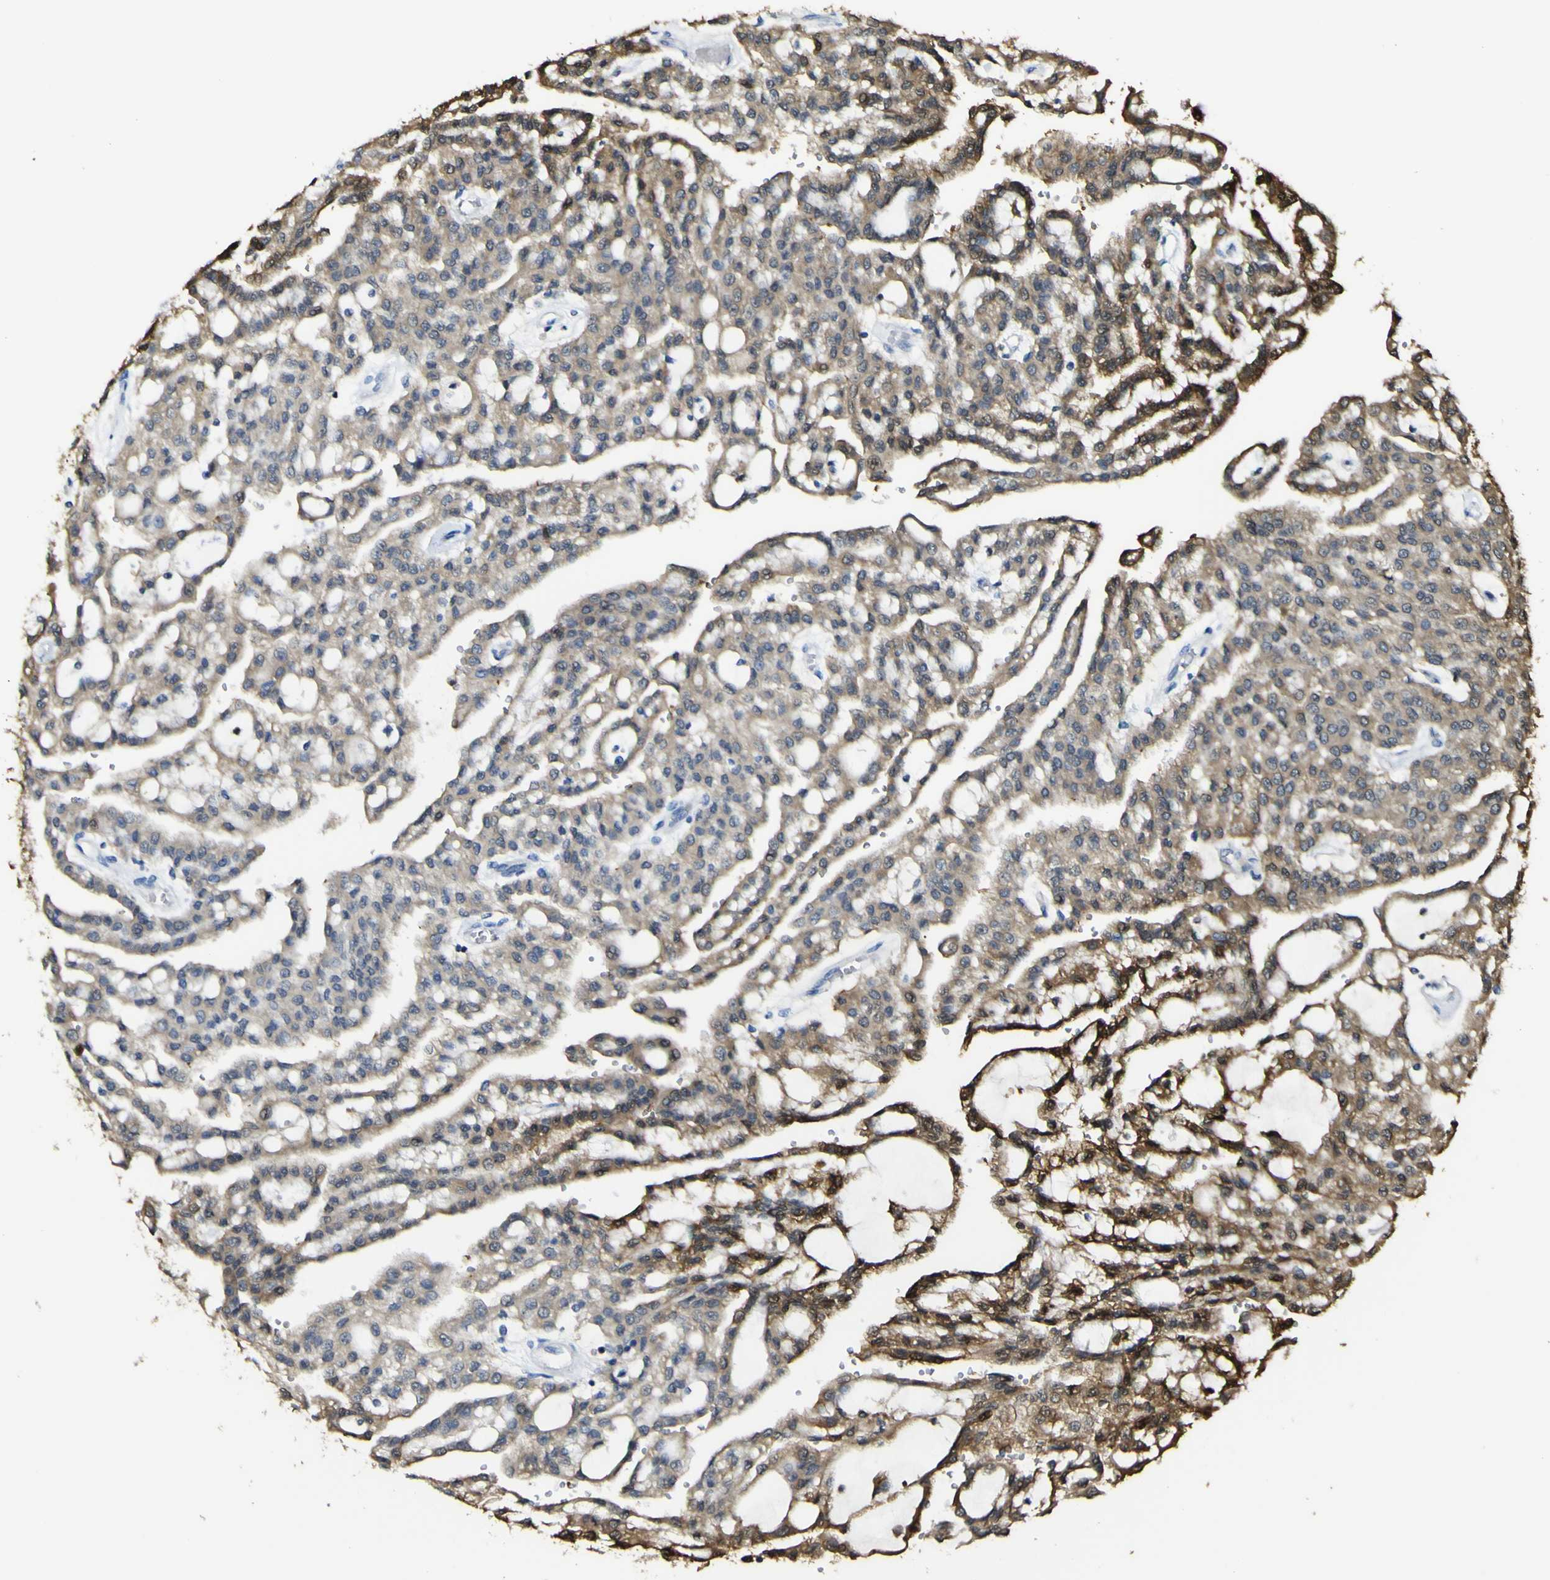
{"staining": {"intensity": "moderate", "quantity": ">75%", "location": "cytoplasmic/membranous"}, "tissue": "renal cancer", "cell_type": "Tumor cells", "image_type": "cancer", "snomed": [{"axis": "morphology", "description": "Adenocarcinoma, NOS"}, {"axis": "topography", "description": "Kidney"}], "caption": "Tumor cells demonstrate medium levels of moderate cytoplasmic/membranous positivity in approximately >75% of cells in human renal cancer (adenocarcinoma).", "gene": "ABHD3", "patient": {"sex": "male", "age": 63}}